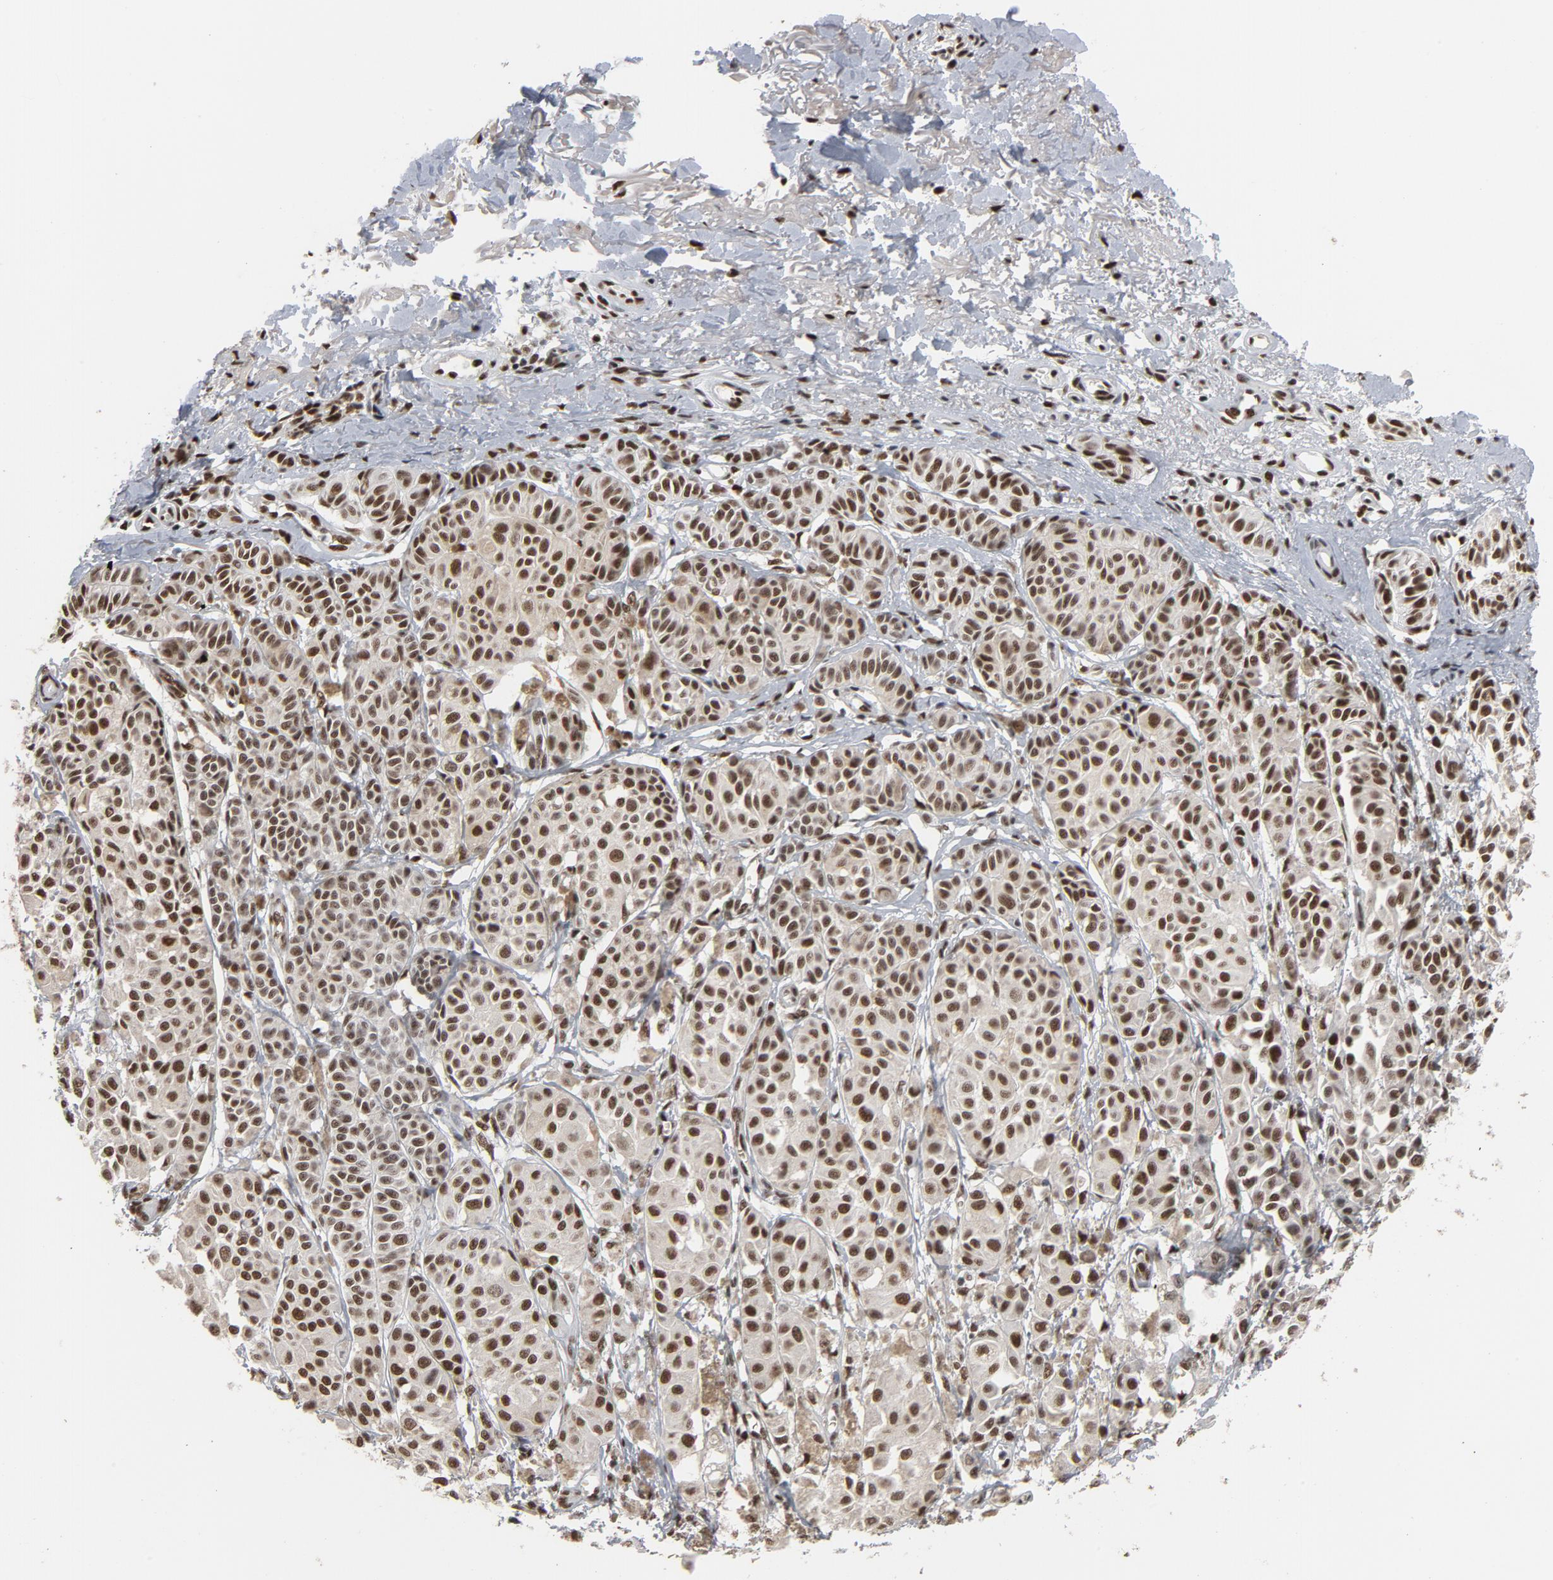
{"staining": {"intensity": "moderate", "quantity": ">75%", "location": "nuclear"}, "tissue": "melanoma", "cell_type": "Tumor cells", "image_type": "cancer", "snomed": [{"axis": "morphology", "description": "Malignant melanoma, NOS"}, {"axis": "topography", "description": "Skin"}], "caption": "Malignant melanoma was stained to show a protein in brown. There is medium levels of moderate nuclear positivity in approximately >75% of tumor cells. Using DAB (3,3'-diaminobenzidine) (brown) and hematoxylin (blue) stains, captured at high magnification using brightfield microscopy.", "gene": "MRE11", "patient": {"sex": "male", "age": 76}}